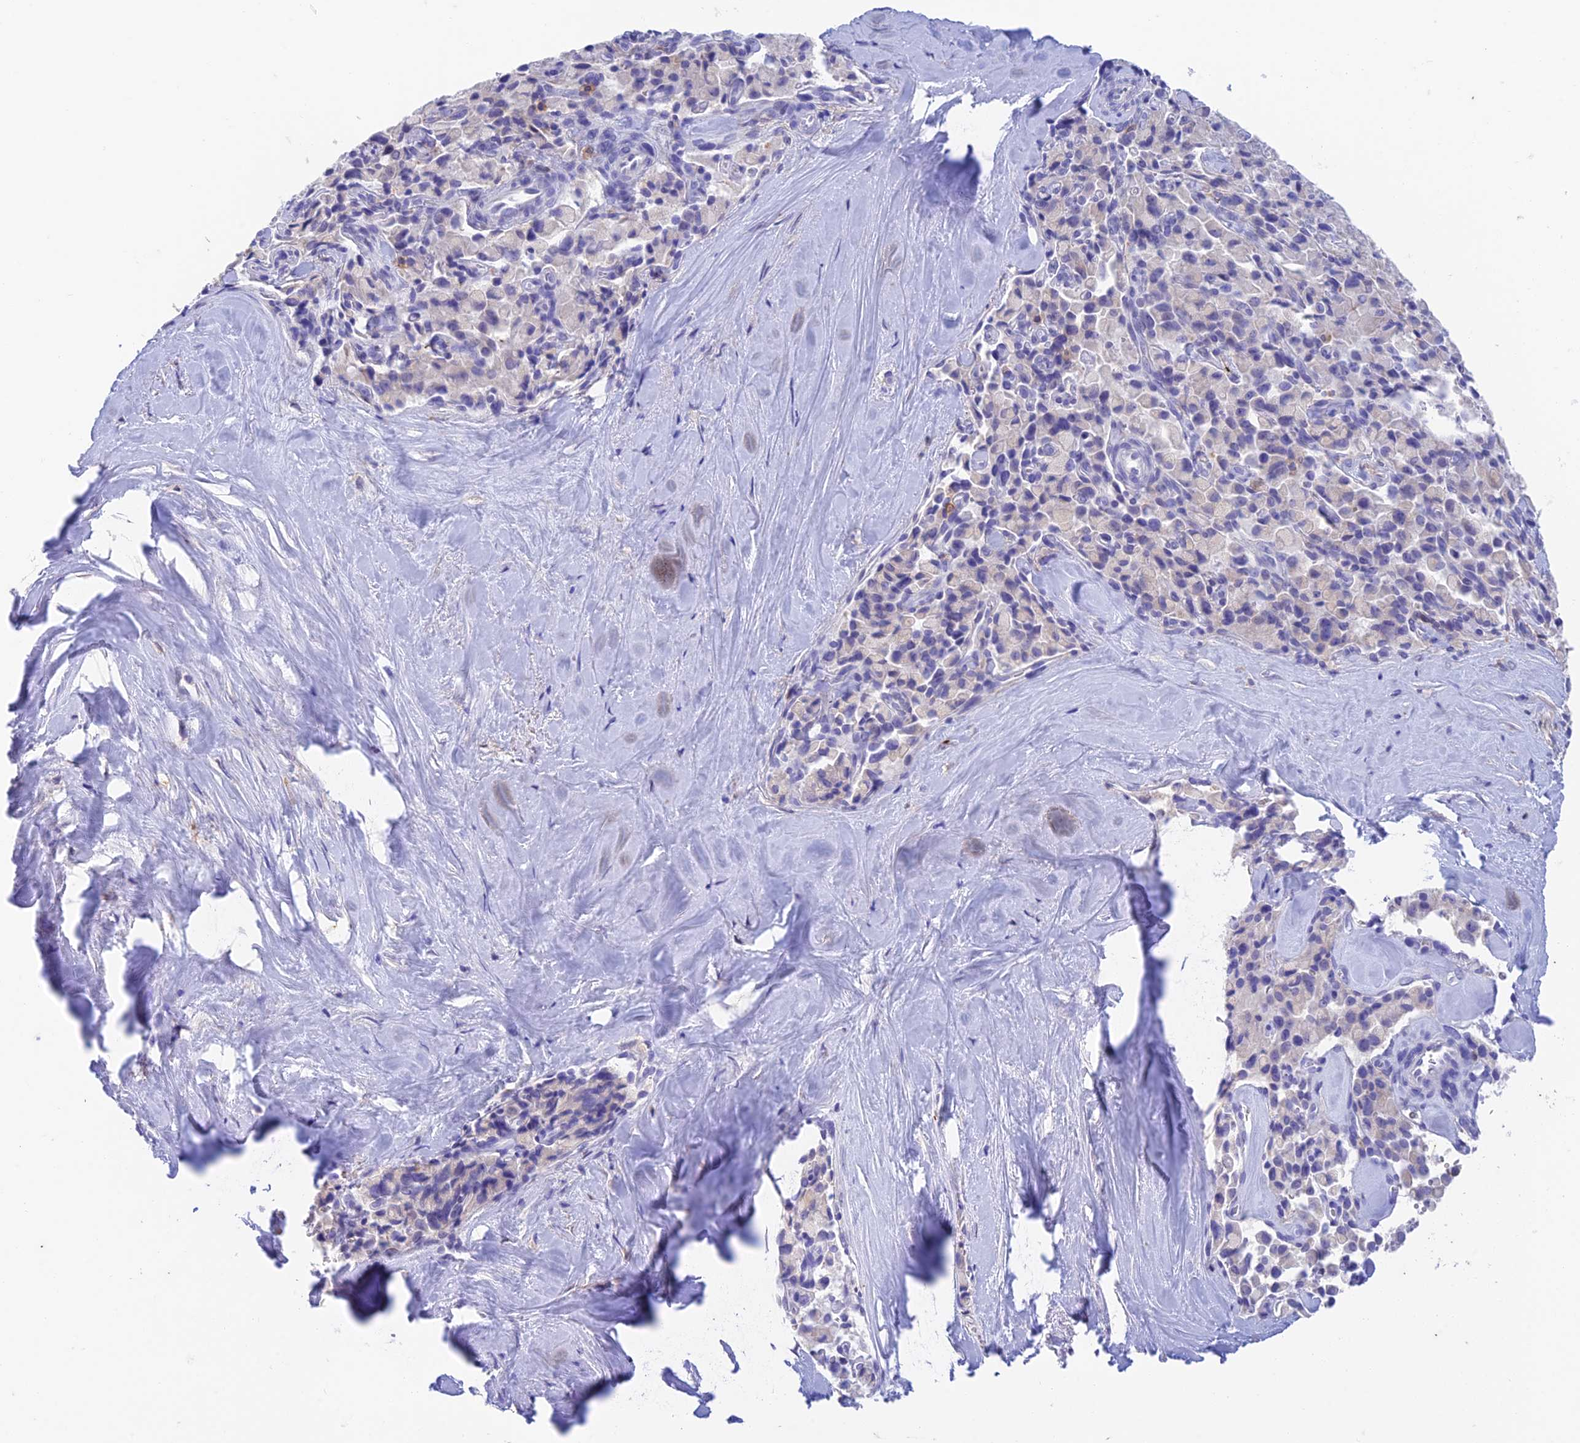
{"staining": {"intensity": "negative", "quantity": "none", "location": "none"}, "tissue": "pancreatic cancer", "cell_type": "Tumor cells", "image_type": "cancer", "snomed": [{"axis": "morphology", "description": "Adenocarcinoma, NOS"}, {"axis": "topography", "description": "Pancreas"}], "caption": "This is an IHC photomicrograph of pancreatic cancer. There is no expression in tumor cells.", "gene": "FGF7", "patient": {"sex": "male", "age": 65}}